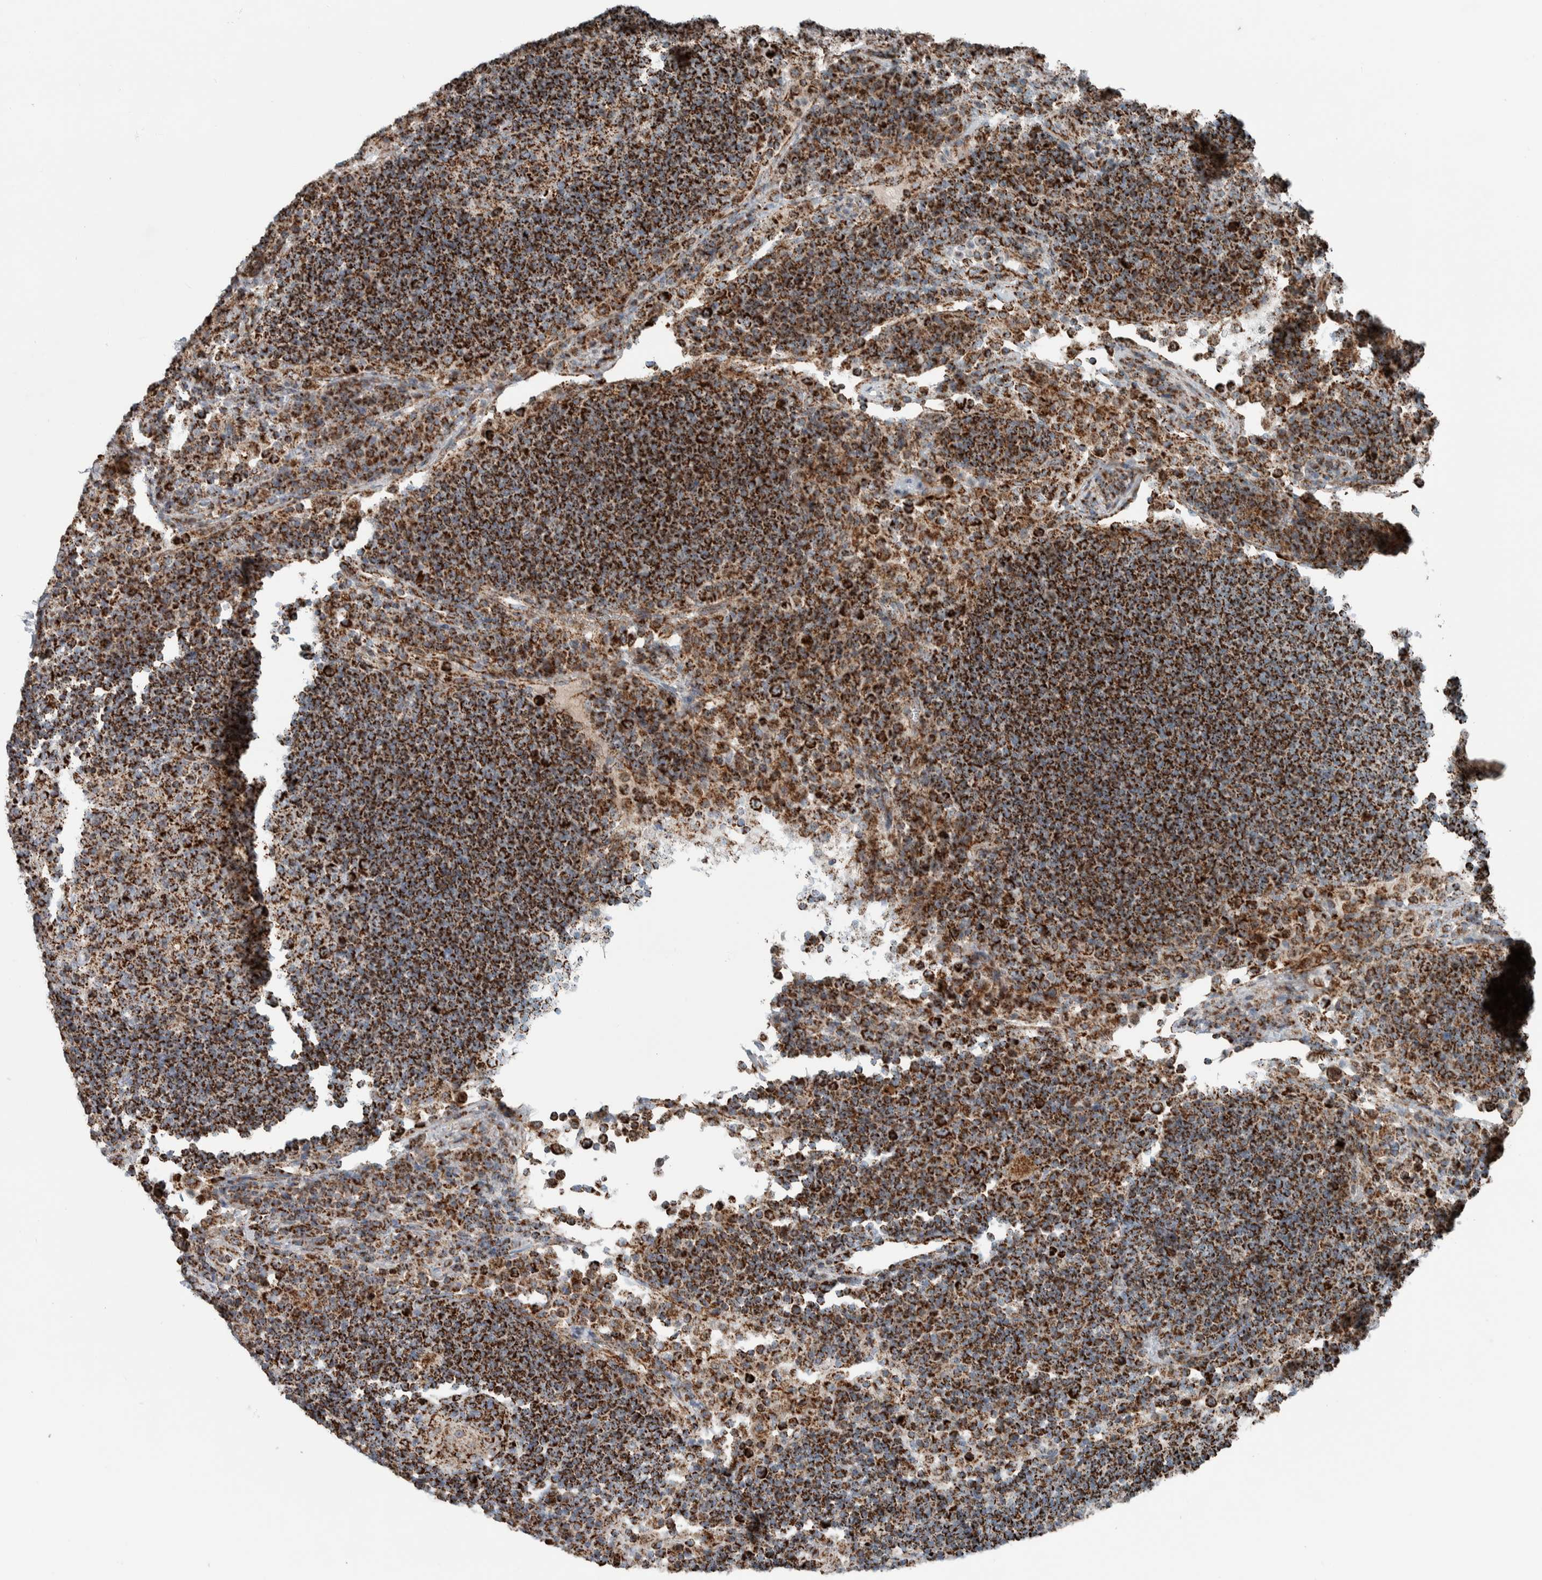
{"staining": {"intensity": "strong", "quantity": ">75%", "location": "cytoplasmic/membranous"}, "tissue": "lymph node", "cell_type": "Germinal center cells", "image_type": "normal", "snomed": [{"axis": "morphology", "description": "Normal tissue, NOS"}, {"axis": "topography", "description": "Lymph node"}], "caption": "DAB (3,3'-diaminobenzidine) immunohistochemical staining of benign lymph node demonstrates strong cytoplasmic/membranous protein positivity in about >75% of germinal center cells. (IHC, brightfield microscopy, high magnification).", "gene": "CNTROB", "patient": {"sex": "female", "age": 53}}